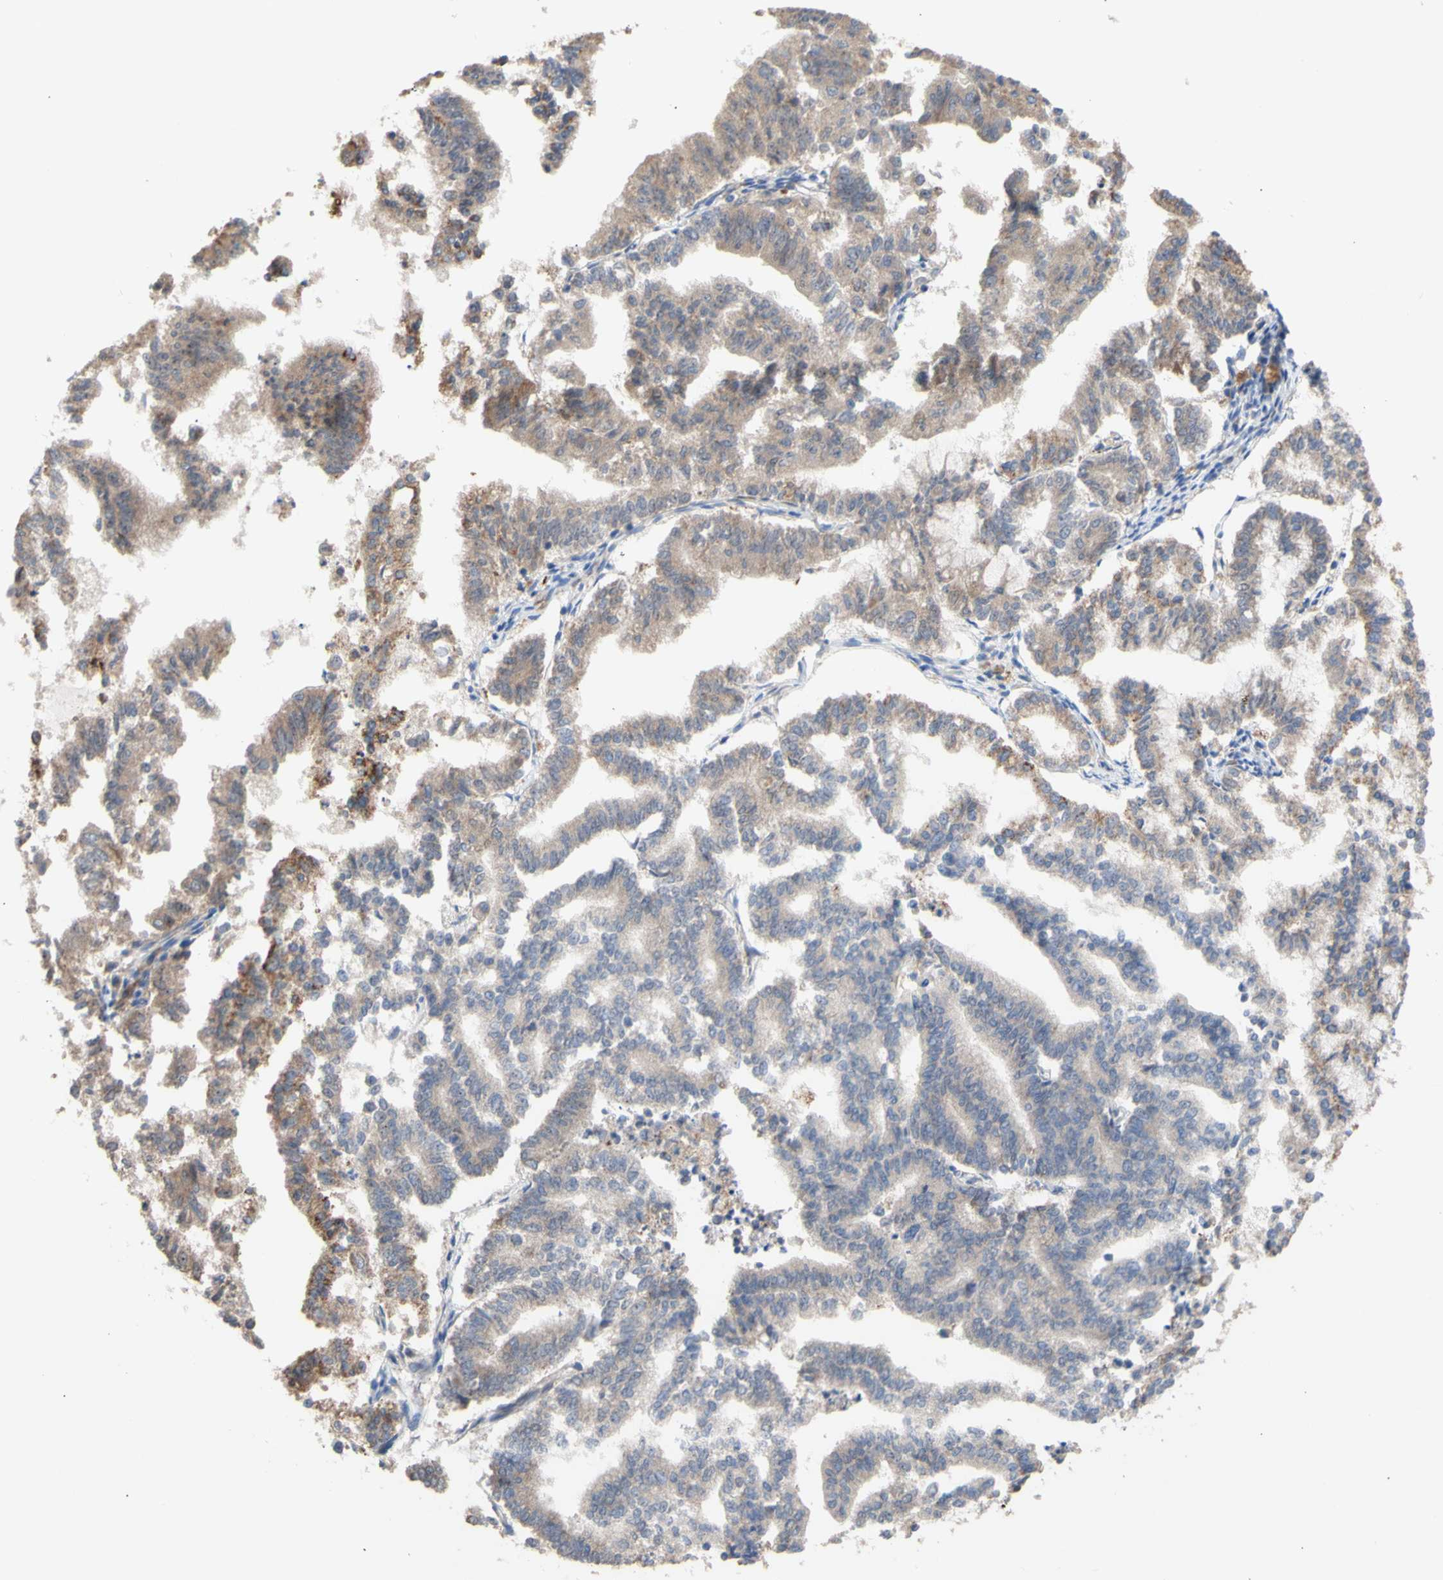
{"staining": {"intensity": "weak", "quantity": ">75%", "location": "cytoplasmic/membranous"}, "tissue": "endometrial cancer", "cell_type": "Tumor cells", "image_type": "cancer", "snomed": [{"axis": "morphology", "description": "Necrosis, NOS"}, {"axis": "morphology", "description": "Adenocarcinoma, NOS"}, {"axis": "topography", "description": "Endometrium"}], "caption": "Endometrial adenocarcinoma stained for a protein (brown) exhibits weak cytoplasmic/membranous positive positivity in approximately >75% of tumor cells.", "gene": "EIF2S3", "patient": {"sex": "female", "age": 79}}